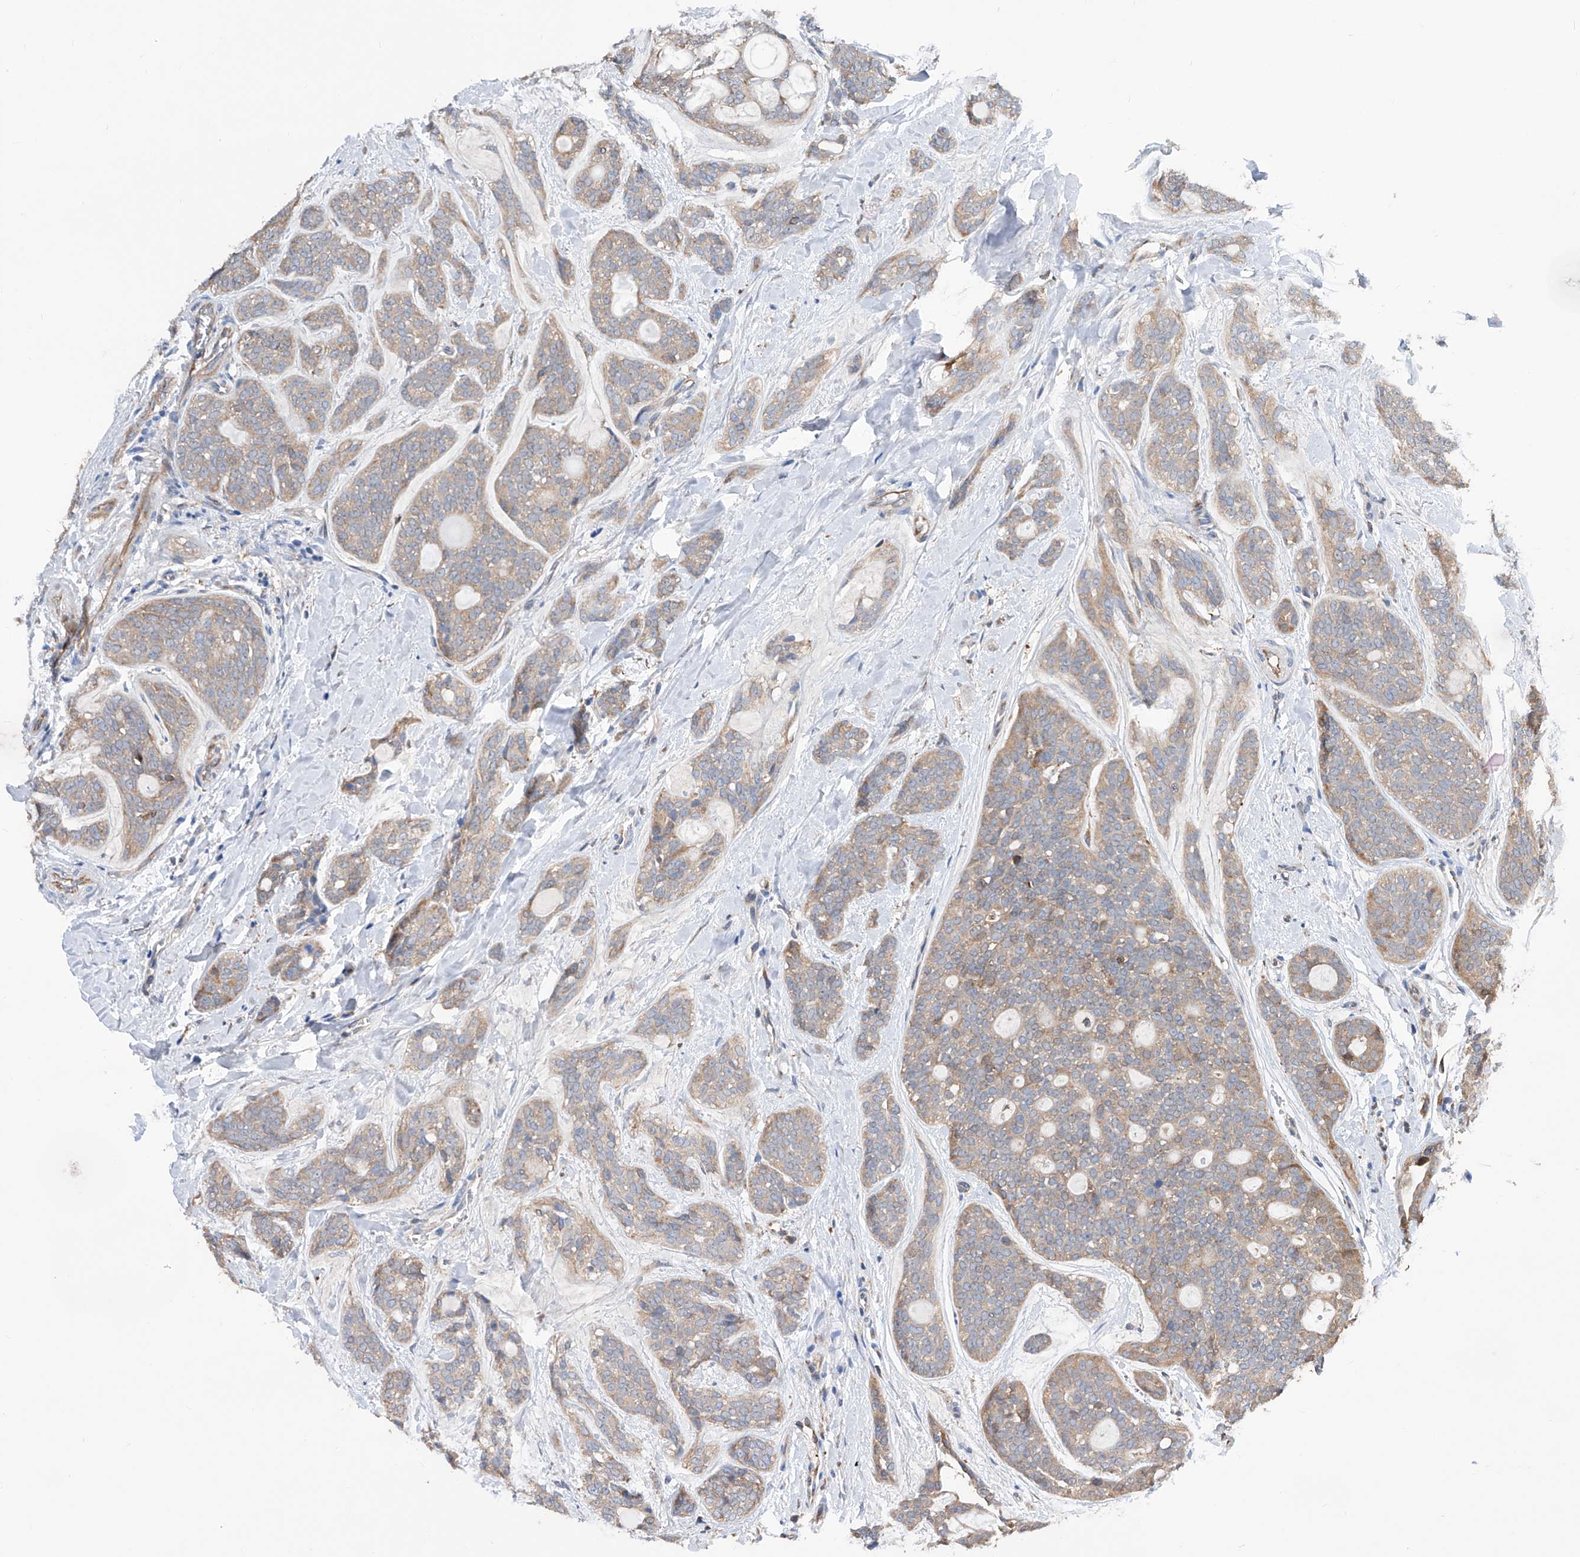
{"staining": {"intensity": "weak", "quantity": "25%-75%", "location": "cytoplasmic/membranous"}, "tissue": "head and neck cancer", "cell_type": "Tumor cells", "image_type": "cancer", "snomed": [{"axis": "morphology", "description": "Adenocarcinoma, NOS"}, {"axis": "topography", "description": "Head-Neck"}], "caption": "This image reveals head and neck cancer stained with IHC to label a protein in brown. The cytoplasmic/membranous of tumor cells show weak positivity for the protein. Nuclei are counter-stained blue.", "gene": "SPATA20", "patient": {"sex": "male", "age": 66}}